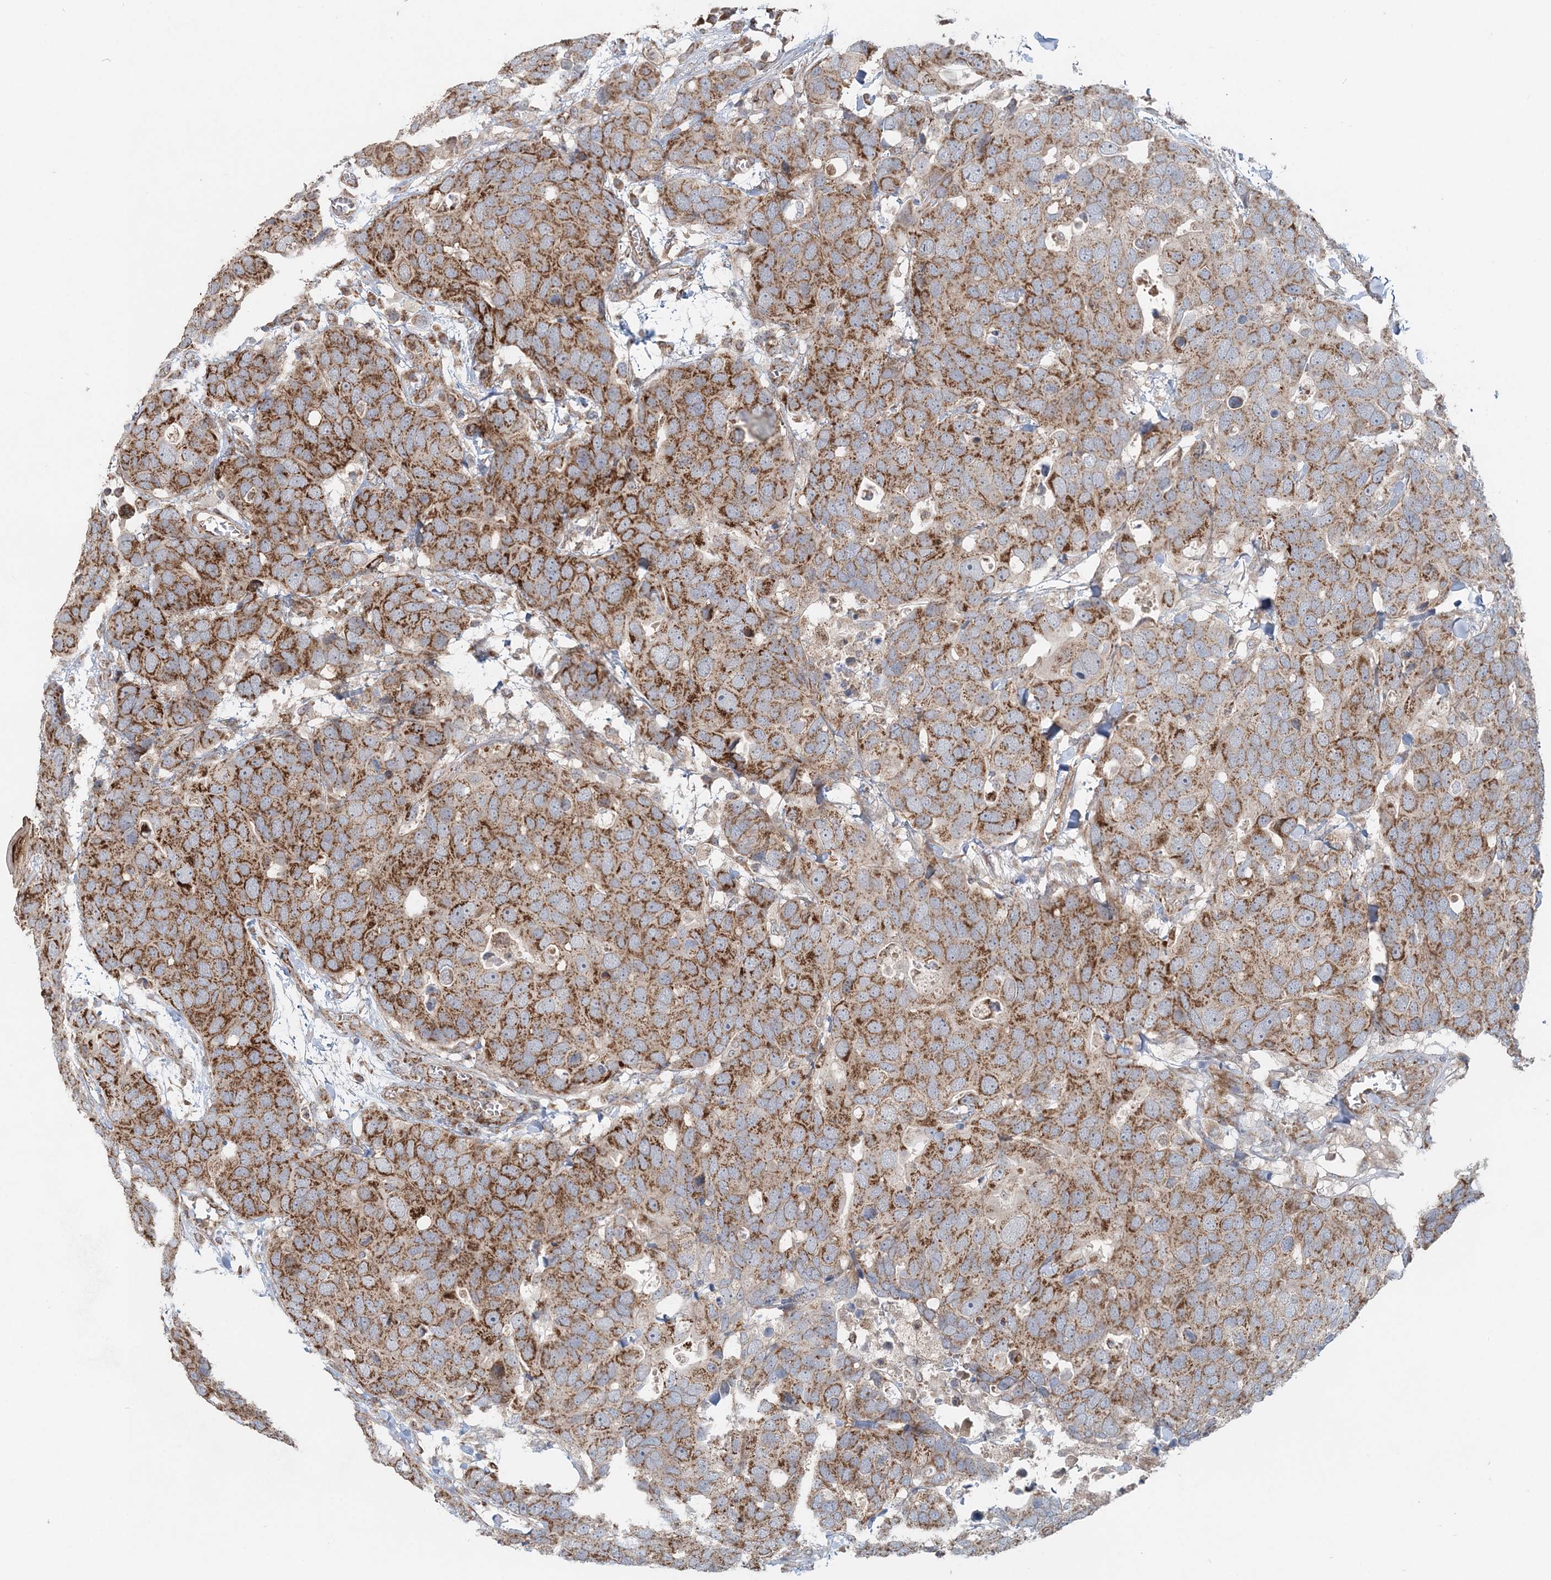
{"staining": {"intensity": "strong", "quantity": ">75%", "location": "cytoplasmic/membranous"}, "tissue": "breast cancer", "cell_type": "Tumor cells", "image_type": "cancer", "snomed": [{"axis": "morphology", "description": "Duct carcinoma"}, {"axis": "topography", "description": "Breast"}], "caption": "Infiltrating ductal carcinoma (breast) stained with DAB (3,3'-diaminobenzidine) immunohistochemistry exhibits high levels of strong cytoplasmic/membranous staining in about >75% of tumor cells.", "gene": "LRPPRC", "patient": {"sex": "female", "age": 83}}